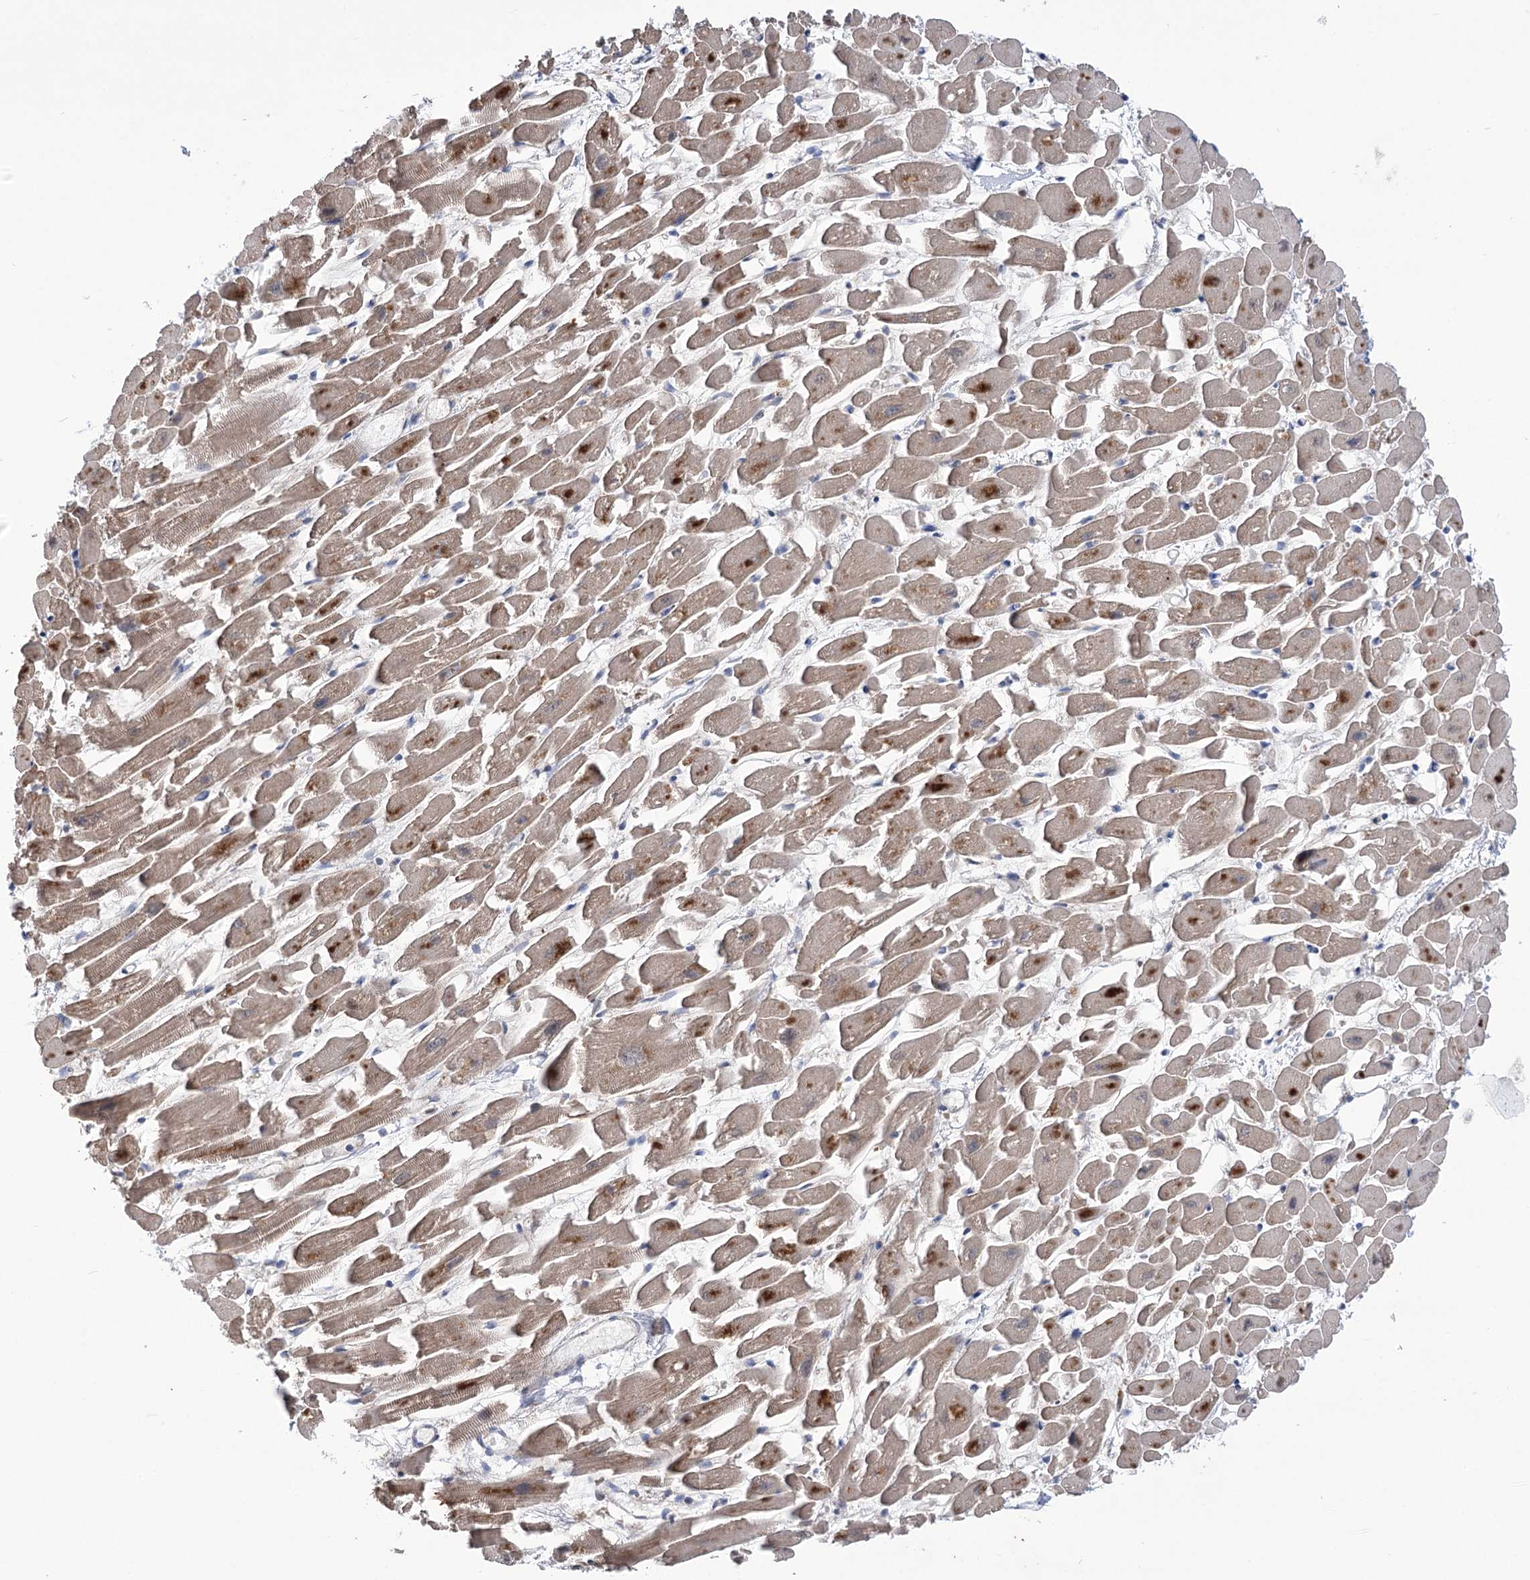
{"staining": {"intensity": "moderate", "quantity": "25%-75%", "location": "cytoplasmic/membranous"}, "tissue": "heart muscle", "cell_type": "Cardiomyocytes", "image_type": "normal", "snomed": [{"axis": "morphology", "description": "Normal tissue, NOS"}, {"axis": "topography", "description": "Heart"}], "caption": "Immunohistochemistry image of unremarkable human heart muscle stained for a protein (brown), which displays medium levels of moderate cytoplasmic/membranous staining in about 25%-75% of cardiomyocytes.", "gene": "CEP164", "patient": {"sex": "female", "age": 64}}